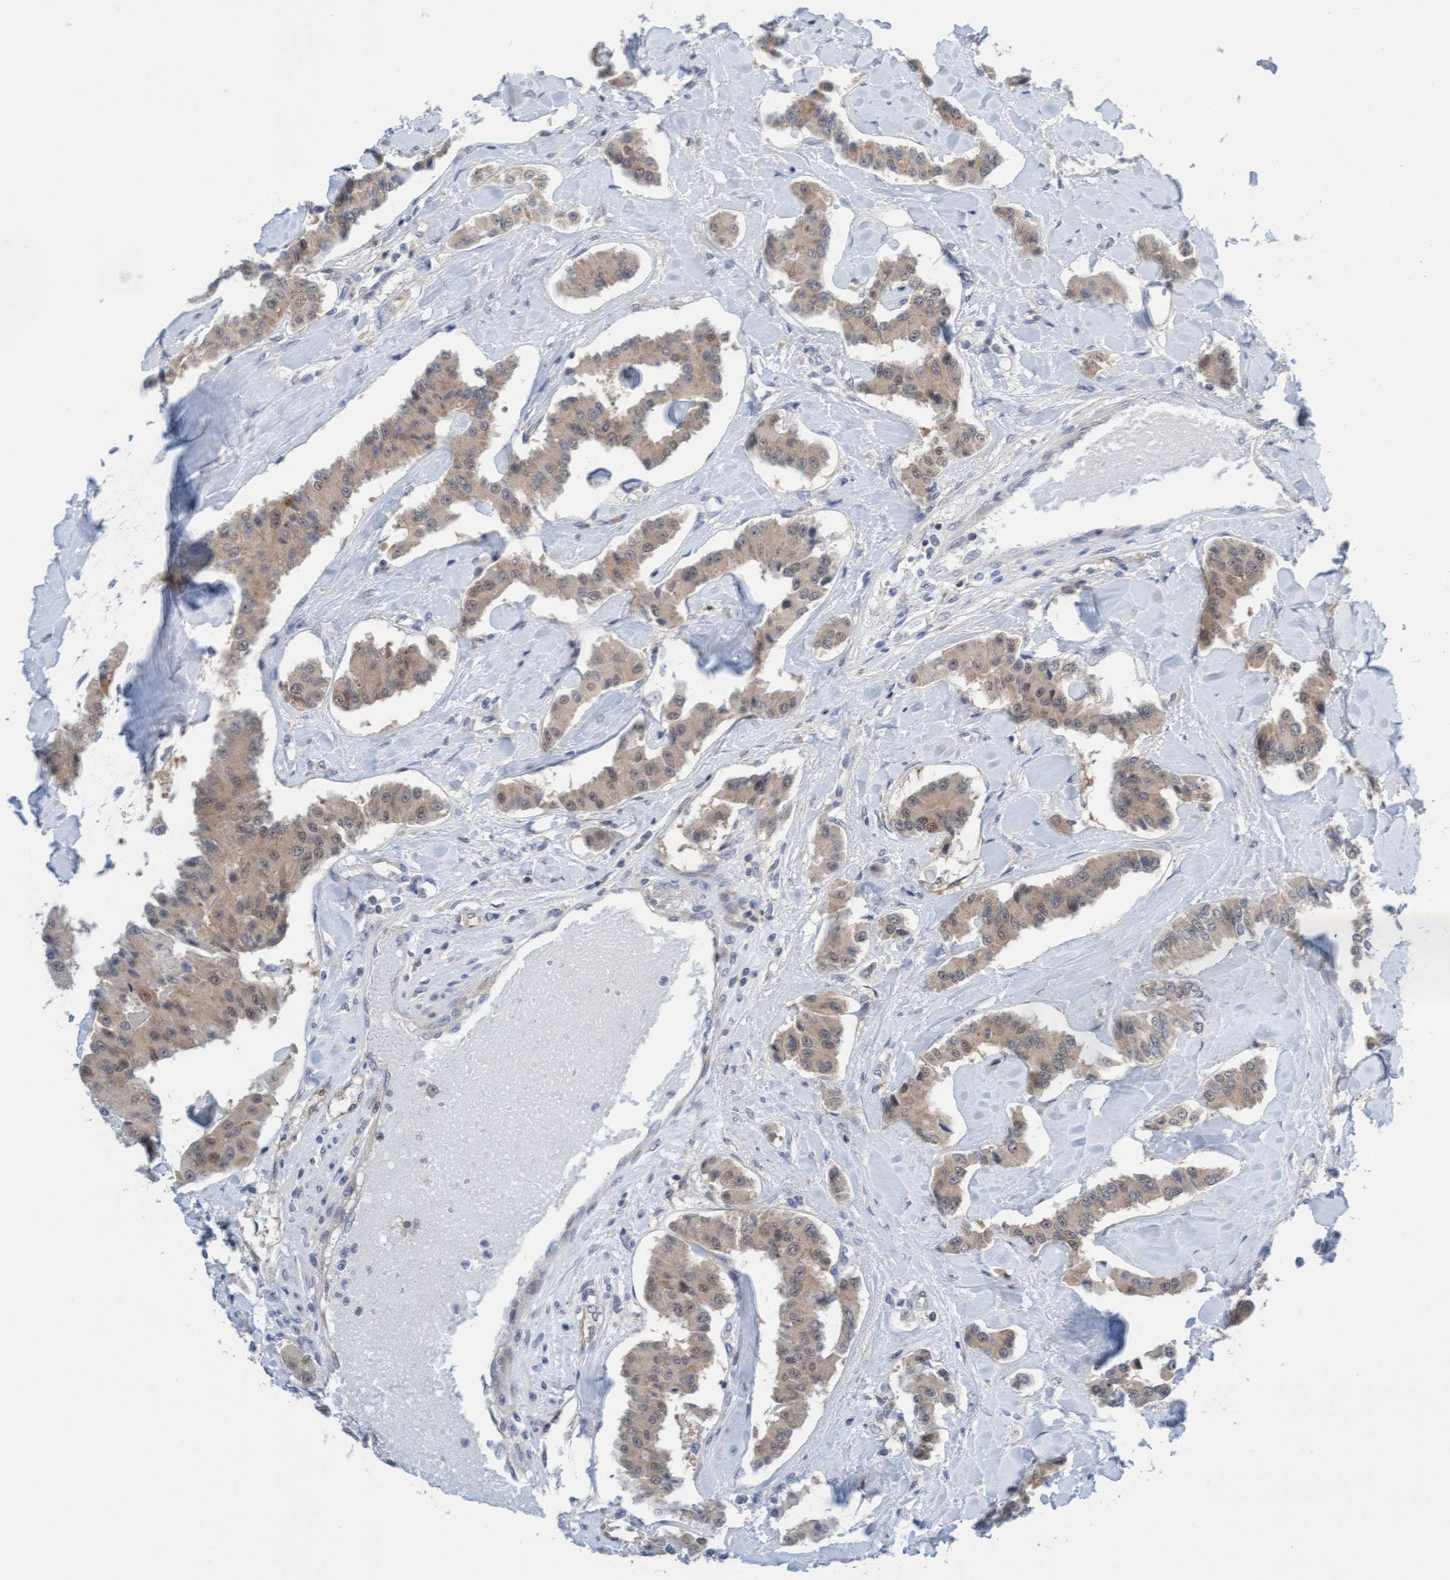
{"staining": {"intensity": "weak", "quantity": ">75%", "location": "cytoplasmic/membranous"}, "tissue": "carcinoid", "cell_type": "Tumor cells", "image_type": "cancer", "snomed": [{"axis": "morphology", "description": "Carcinoid, malignant, NOS"}, {"axis": "topography", "description": "Pancreas"}], "caption": "Immunohistochemical staining of human carcinoid displays weak cytoplasmic/membranous protein staining in approximately >75% of tumor cells.", "gene": "AMZ2", "patient": {"sex": "male", "age": 41}}